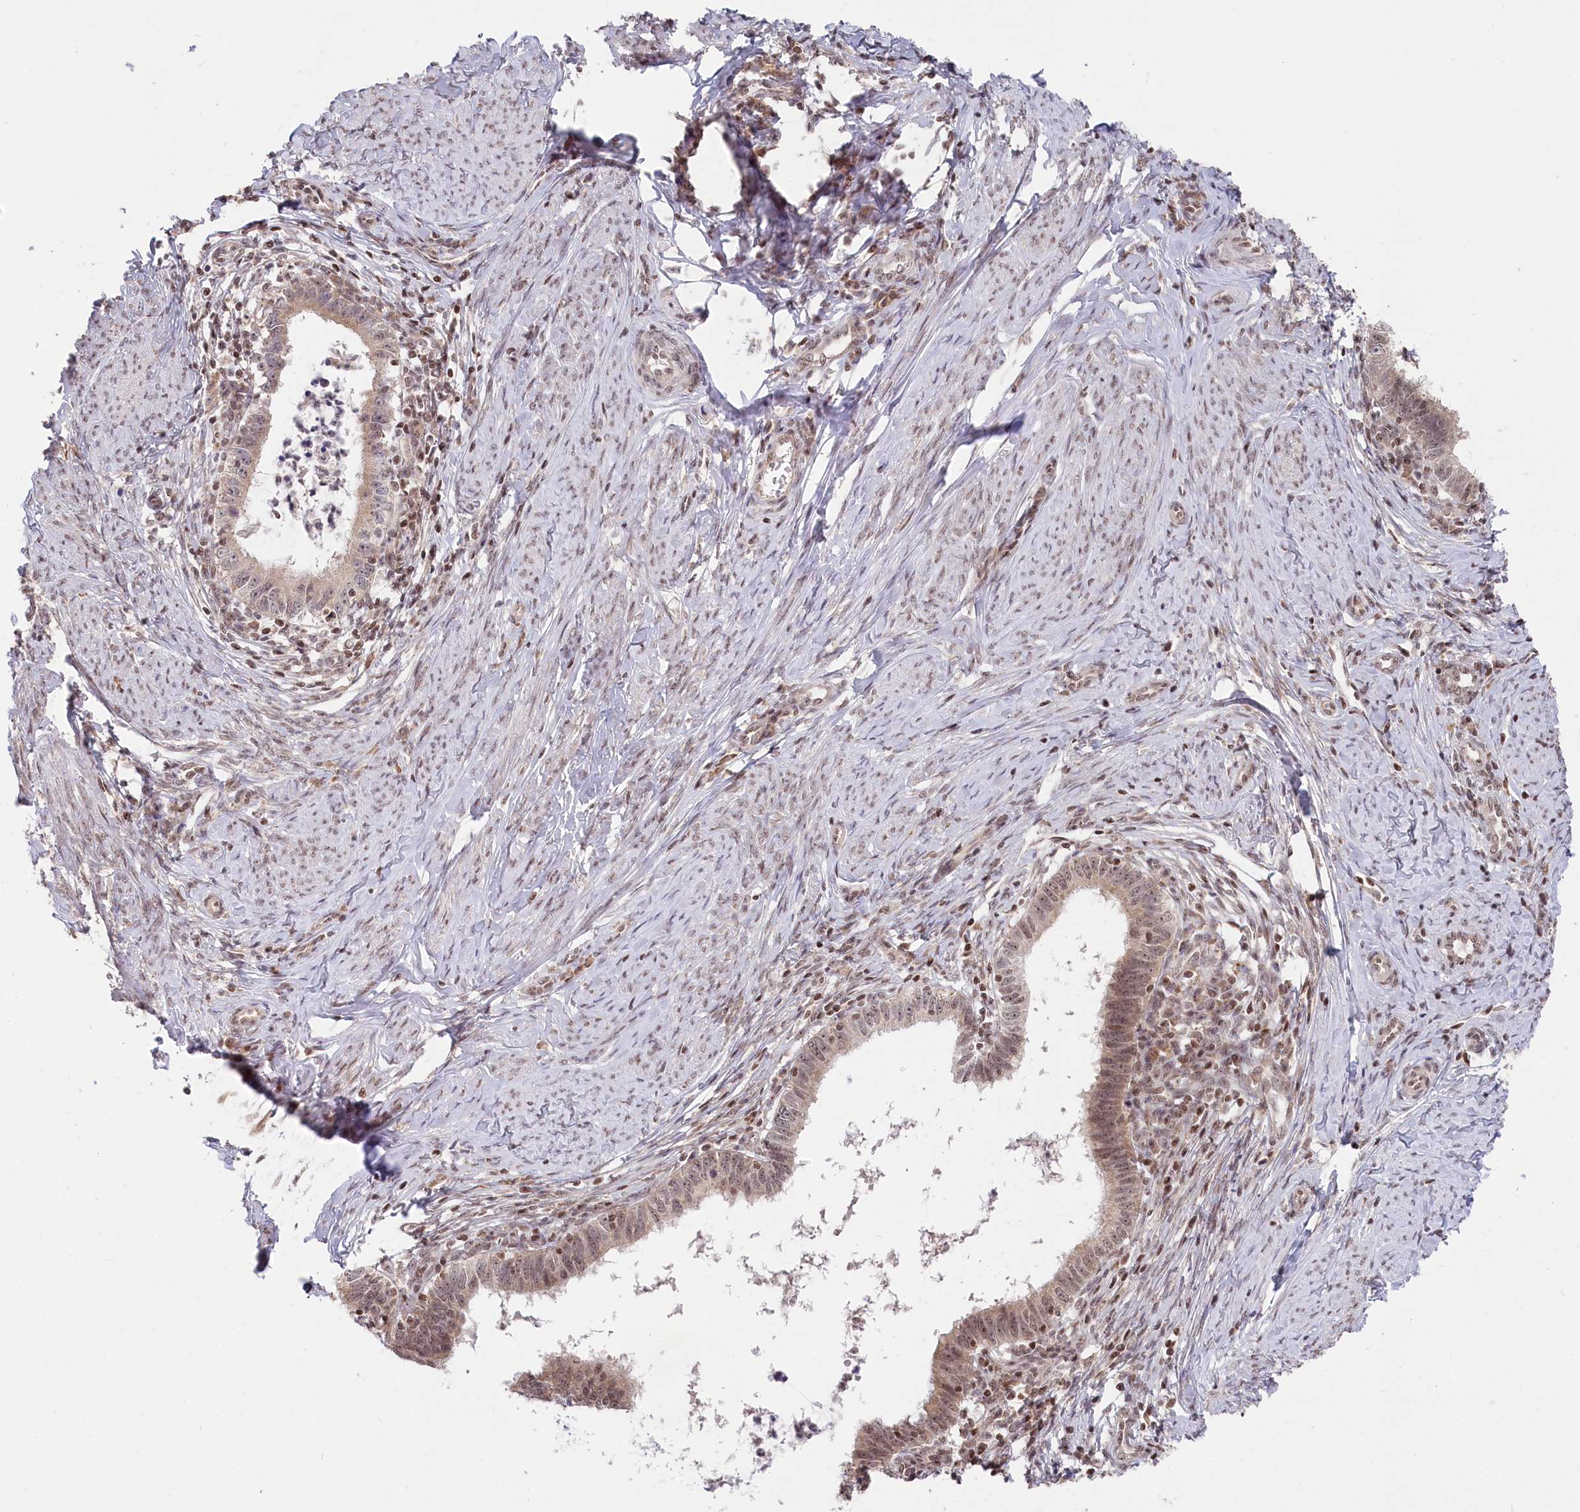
{"staining": {"intensity": "weak", "quantity": ">75%", "location": "nuclear"}, "tissue": "cervical cancer", "cell_type": "Tumor cells", "image_type": "cancer", "snomed": [{"axis": "morphology", "description": "Adenocarcinoma, NOS"}, {"axis": "topography", "description": "Cervix"}], "caption": "This is an image of IHC staining of cervical adenocarcinoma, which shows weak staining in the nuclear of tumor cells.", "gene": "CGGBP1", "patient": {"sex": "female", "age": 36}}